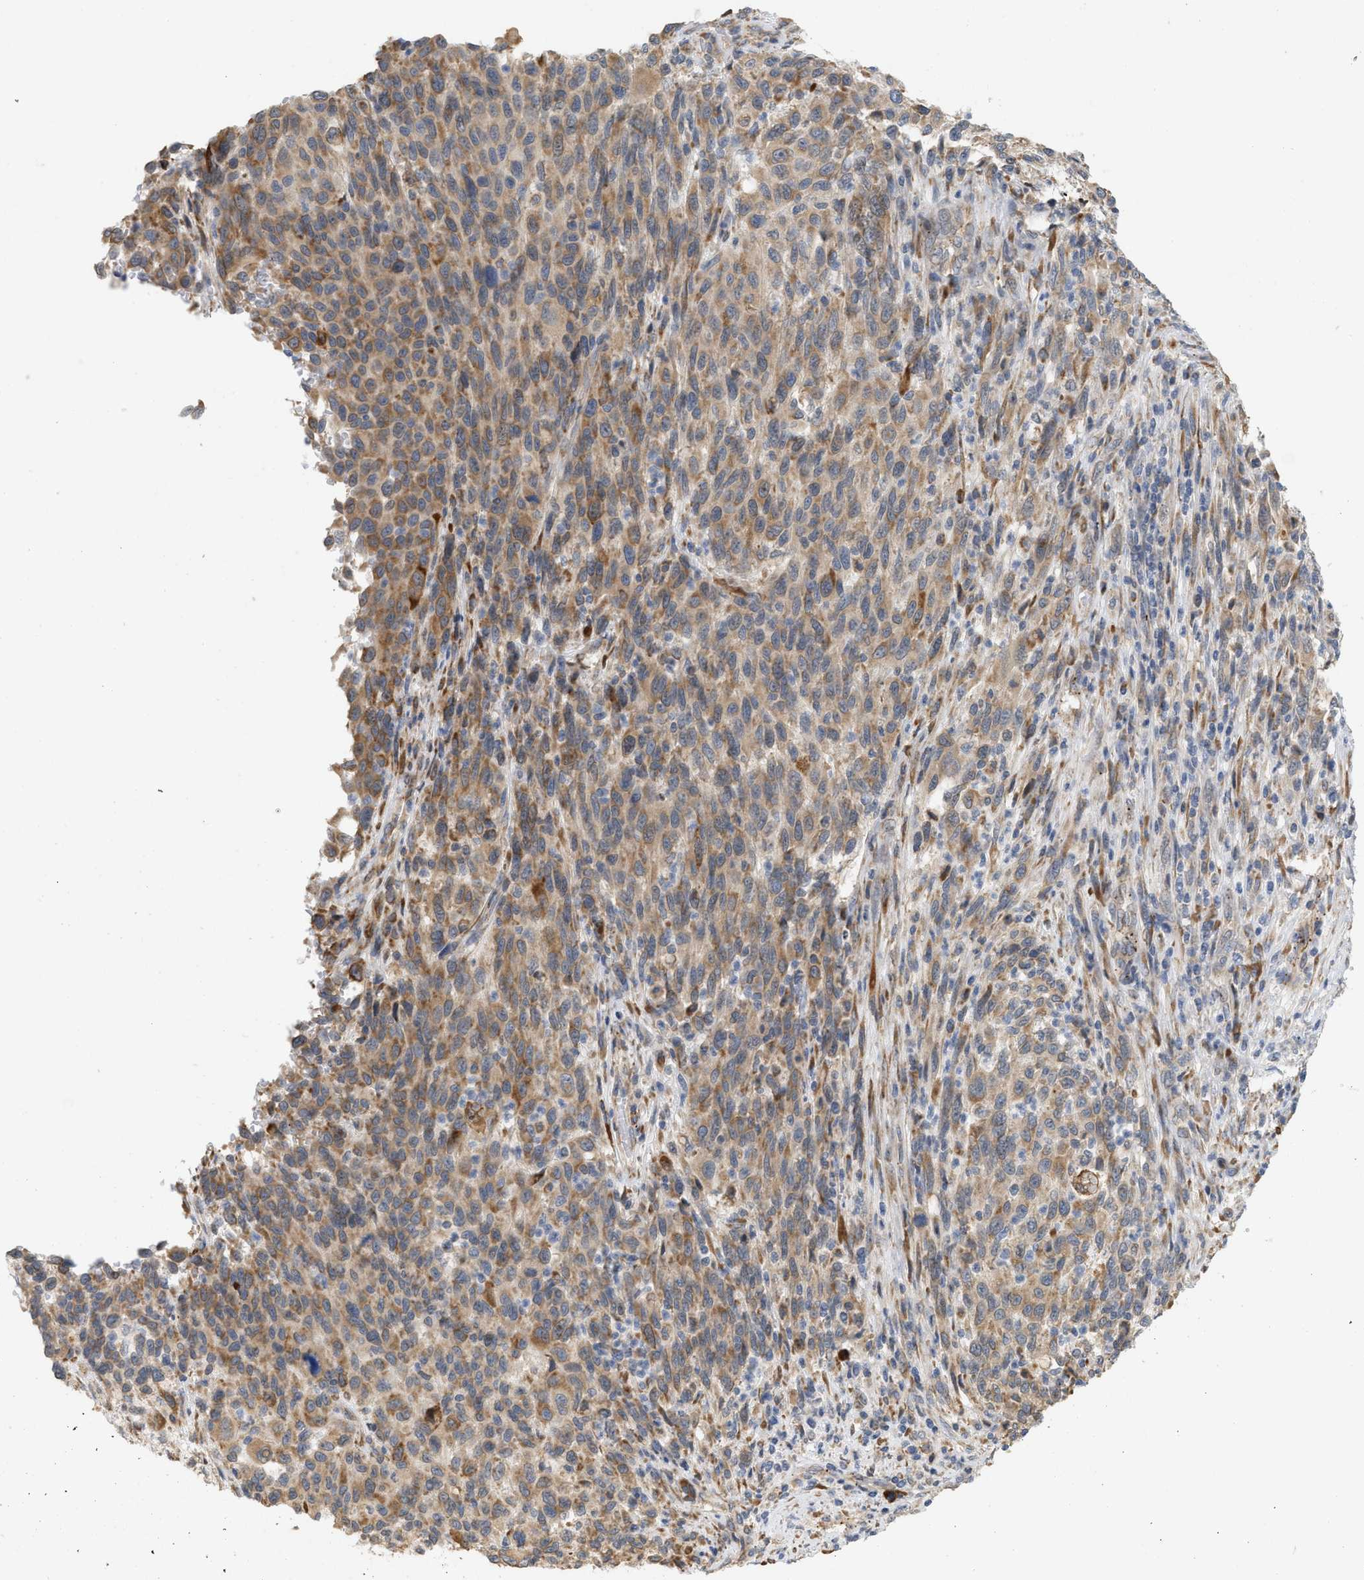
{"staining": {"intensity": "moderate", "quantity": ">75%", "location": "cytoplasmic/membranous"}, "tissue": "melanoma", "cell_type": "Tumor cells", "image_type": "cancer", "snomed": [{"axis": "morphology", "description": "Malignant melanoma, Metastatic site"}, {"axis": "topography", "description": "Lymph node"}], "caption": "Immunohistochemical staining of malignant melanoma (metastatic site) demonstrates medium levels of moderate cytoplasmic/membranous positivity in about >75% of tumor cells. Nuclei are stained in blue.", "gene": "SVOP", "patient": {"sex": "male", "age": 61}}